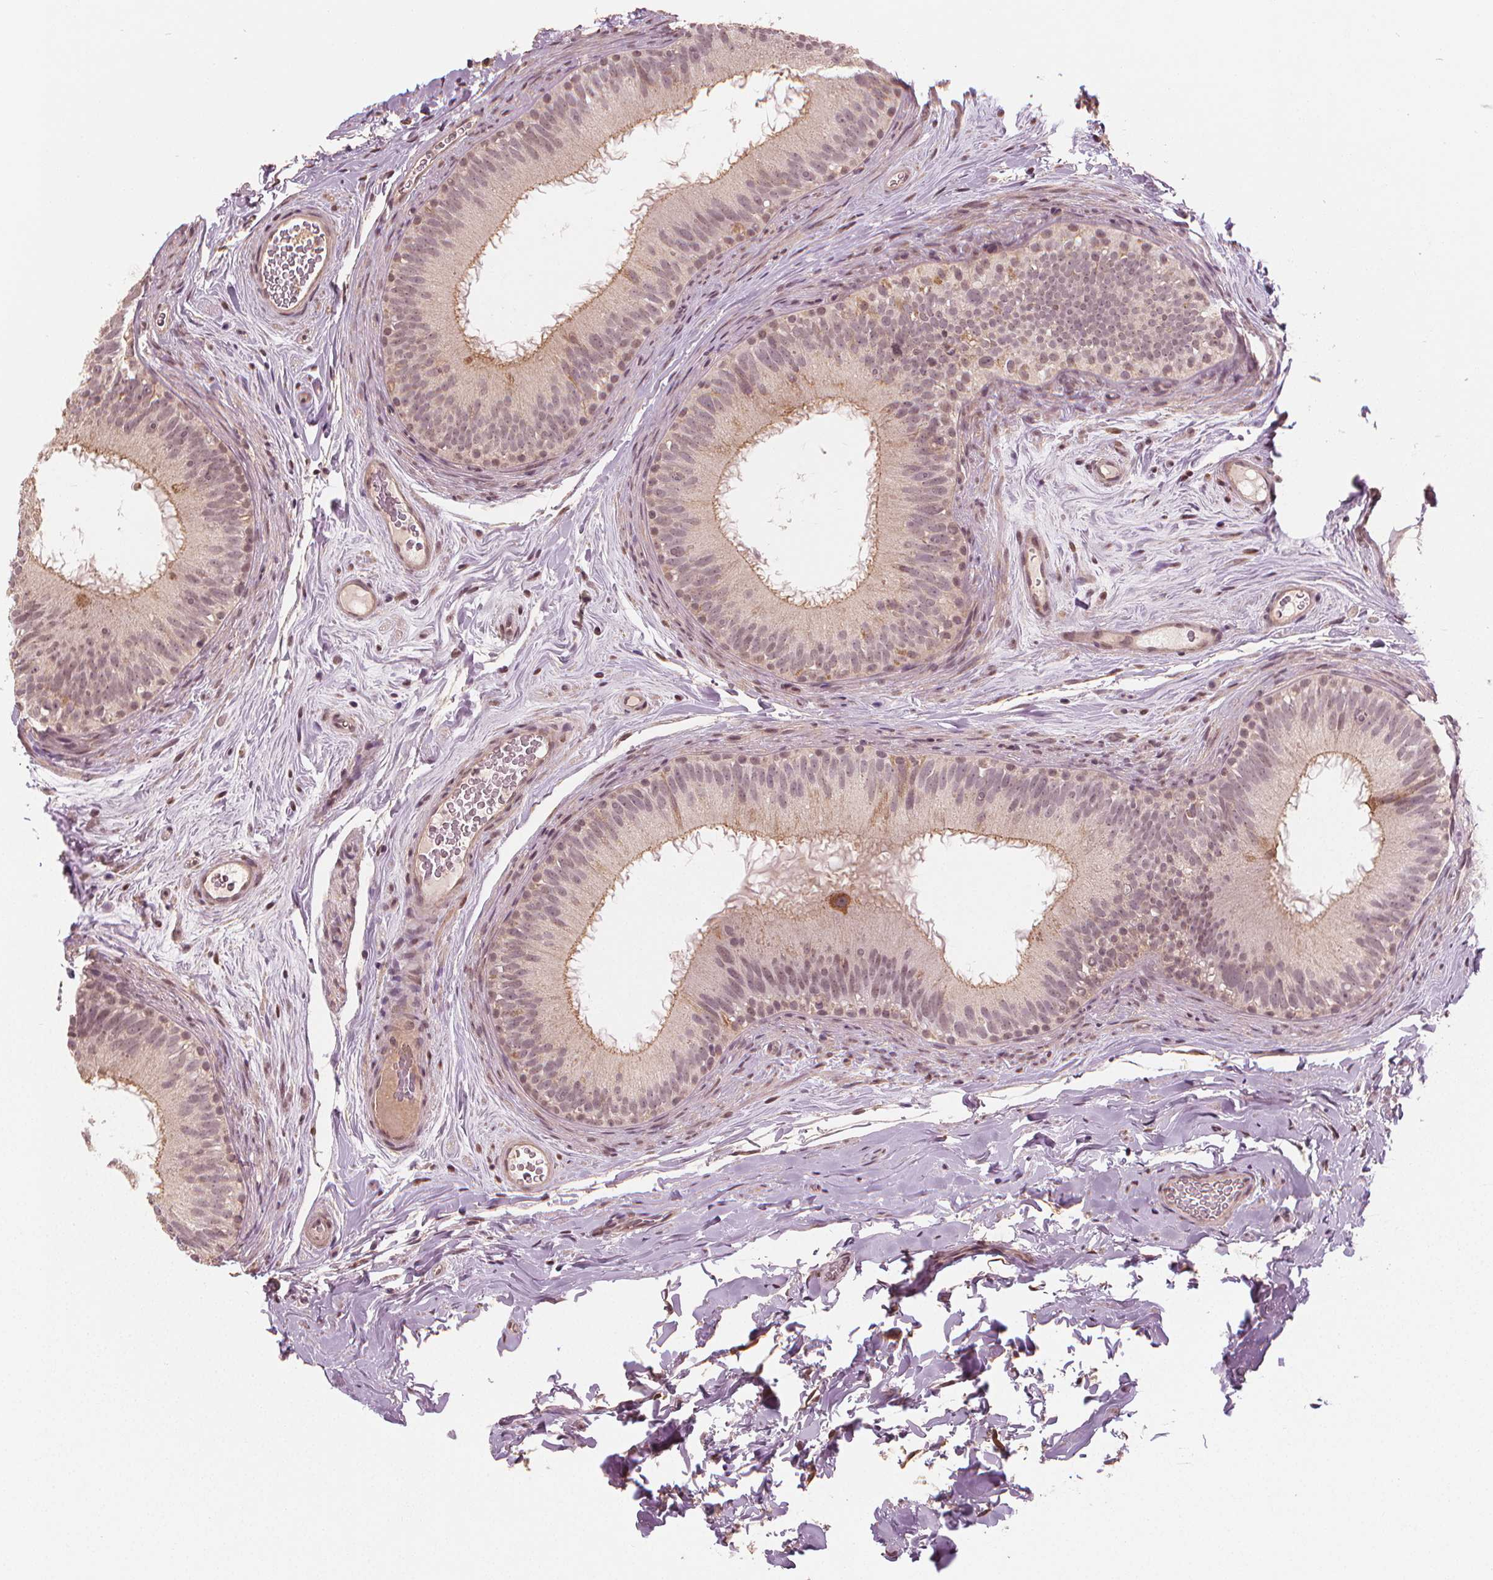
{"staining": {"intensity": "weak", "quantity": "<25%", "location": "cytoplasmic/membranous"}, "tissue": "epididymis", "cell_type": "Glandular cells", "image_type": "normal", "snomed": [{"axis": "morphology", "description": "Normal tissue, NOS"}, {"axis": "topography", "description": "Epididymis"}], "caption": "Immunohistochemical staining of unremarkable epididymis exhibits no significant positivity in glandular cells. (Brightfield microscopy of DAB (3,3'-diaminobenzidine) immunohistochemistry (IHC) at high magnification).", "gene": "CLBA1", "patient": {"sex": "male", "age": 44}}